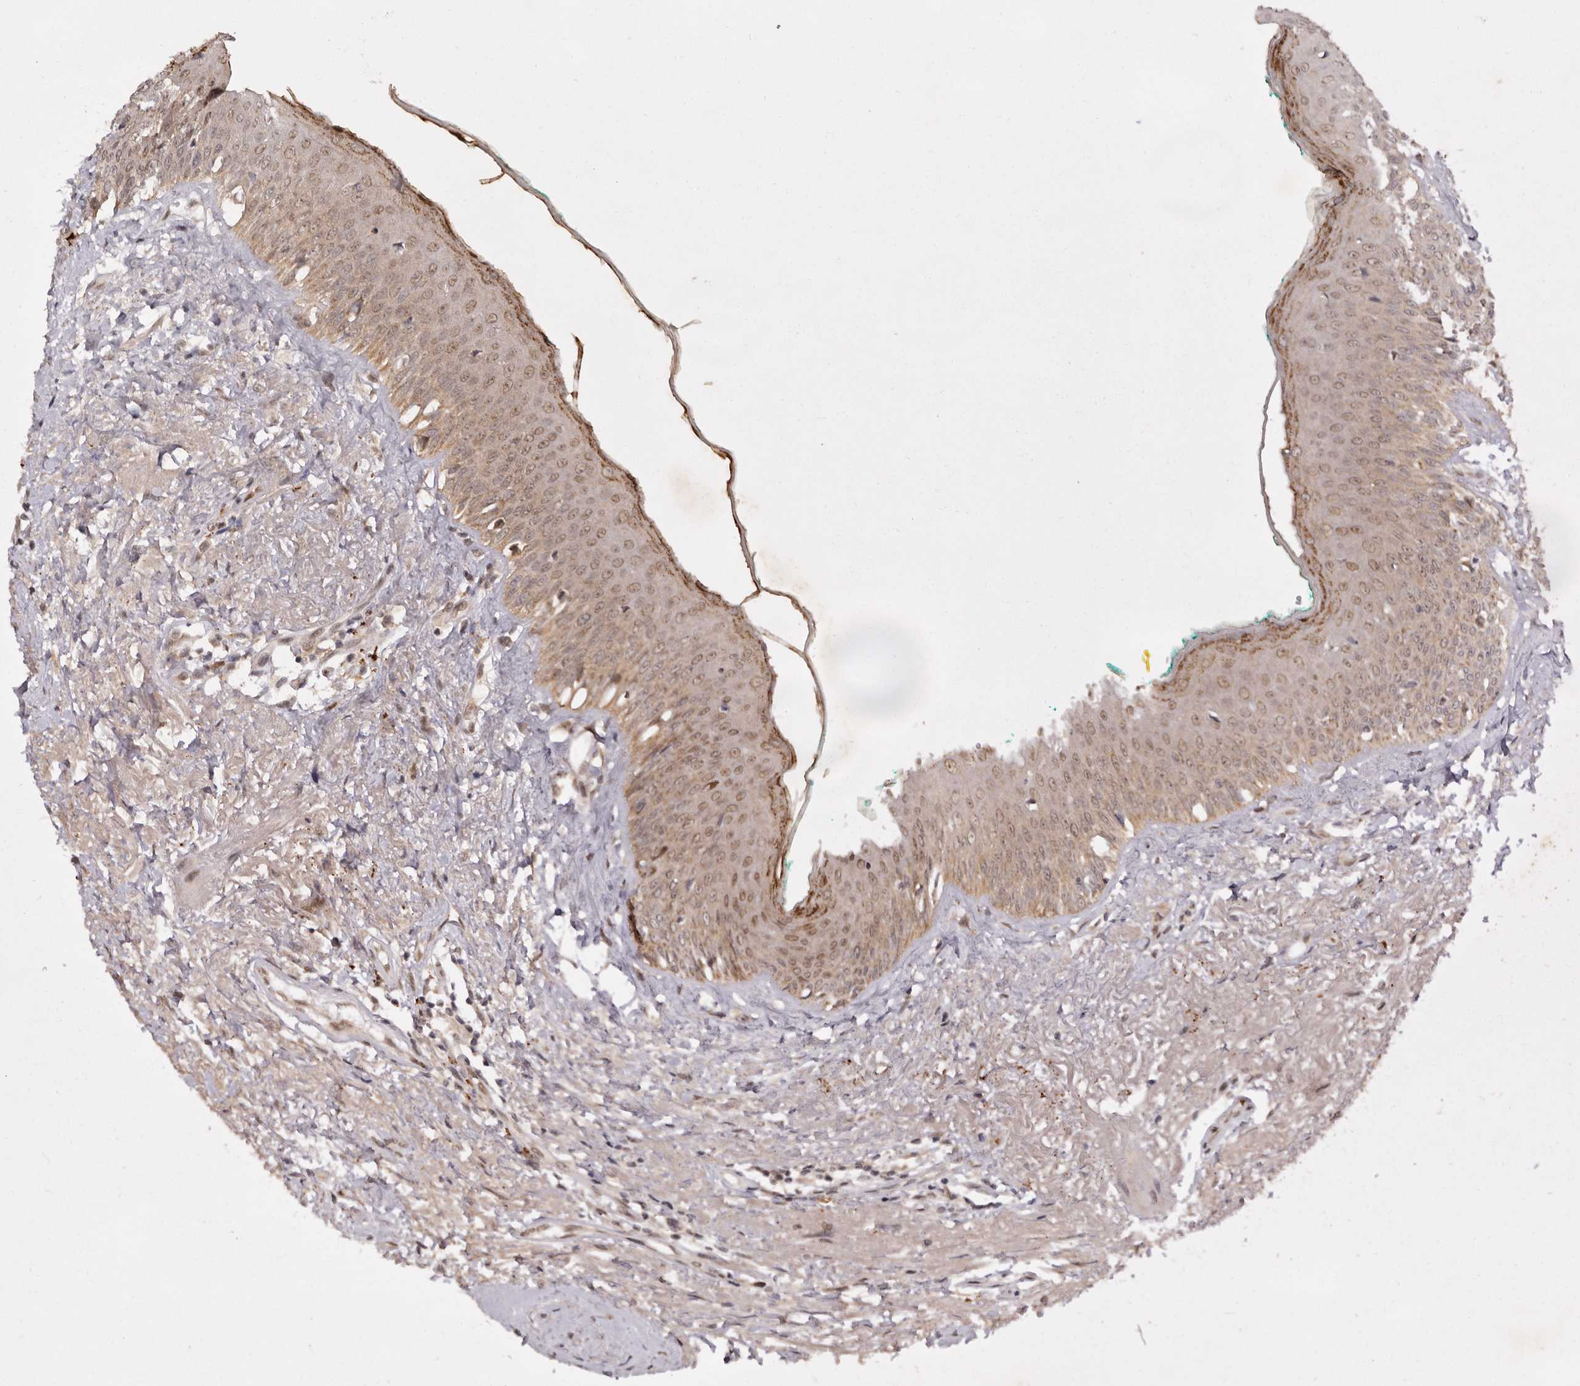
{"staining": {"intensity": "moderate", "quantity": ">75%", "location": "cytoplasmic/membranous,nuclear"}, "tissue": "oral mucosa", "cell_type": "Squamous epithelial cells", "image_type": "normal", "snomed": [{"axis": "morphology", "description": "Normal tissue, NOS"}, {"axis": "topography", "description": "Oral tissue"}], "caption": "Unremarkable oral mucosa exhibits moderate cytoplasmic/membranous,nuclear expression in about >75% of squamous epithelial cells, visualized by immunohistochemistry.", "gene": "TARS2", "patient": {"sex": "female", "age": 70}}